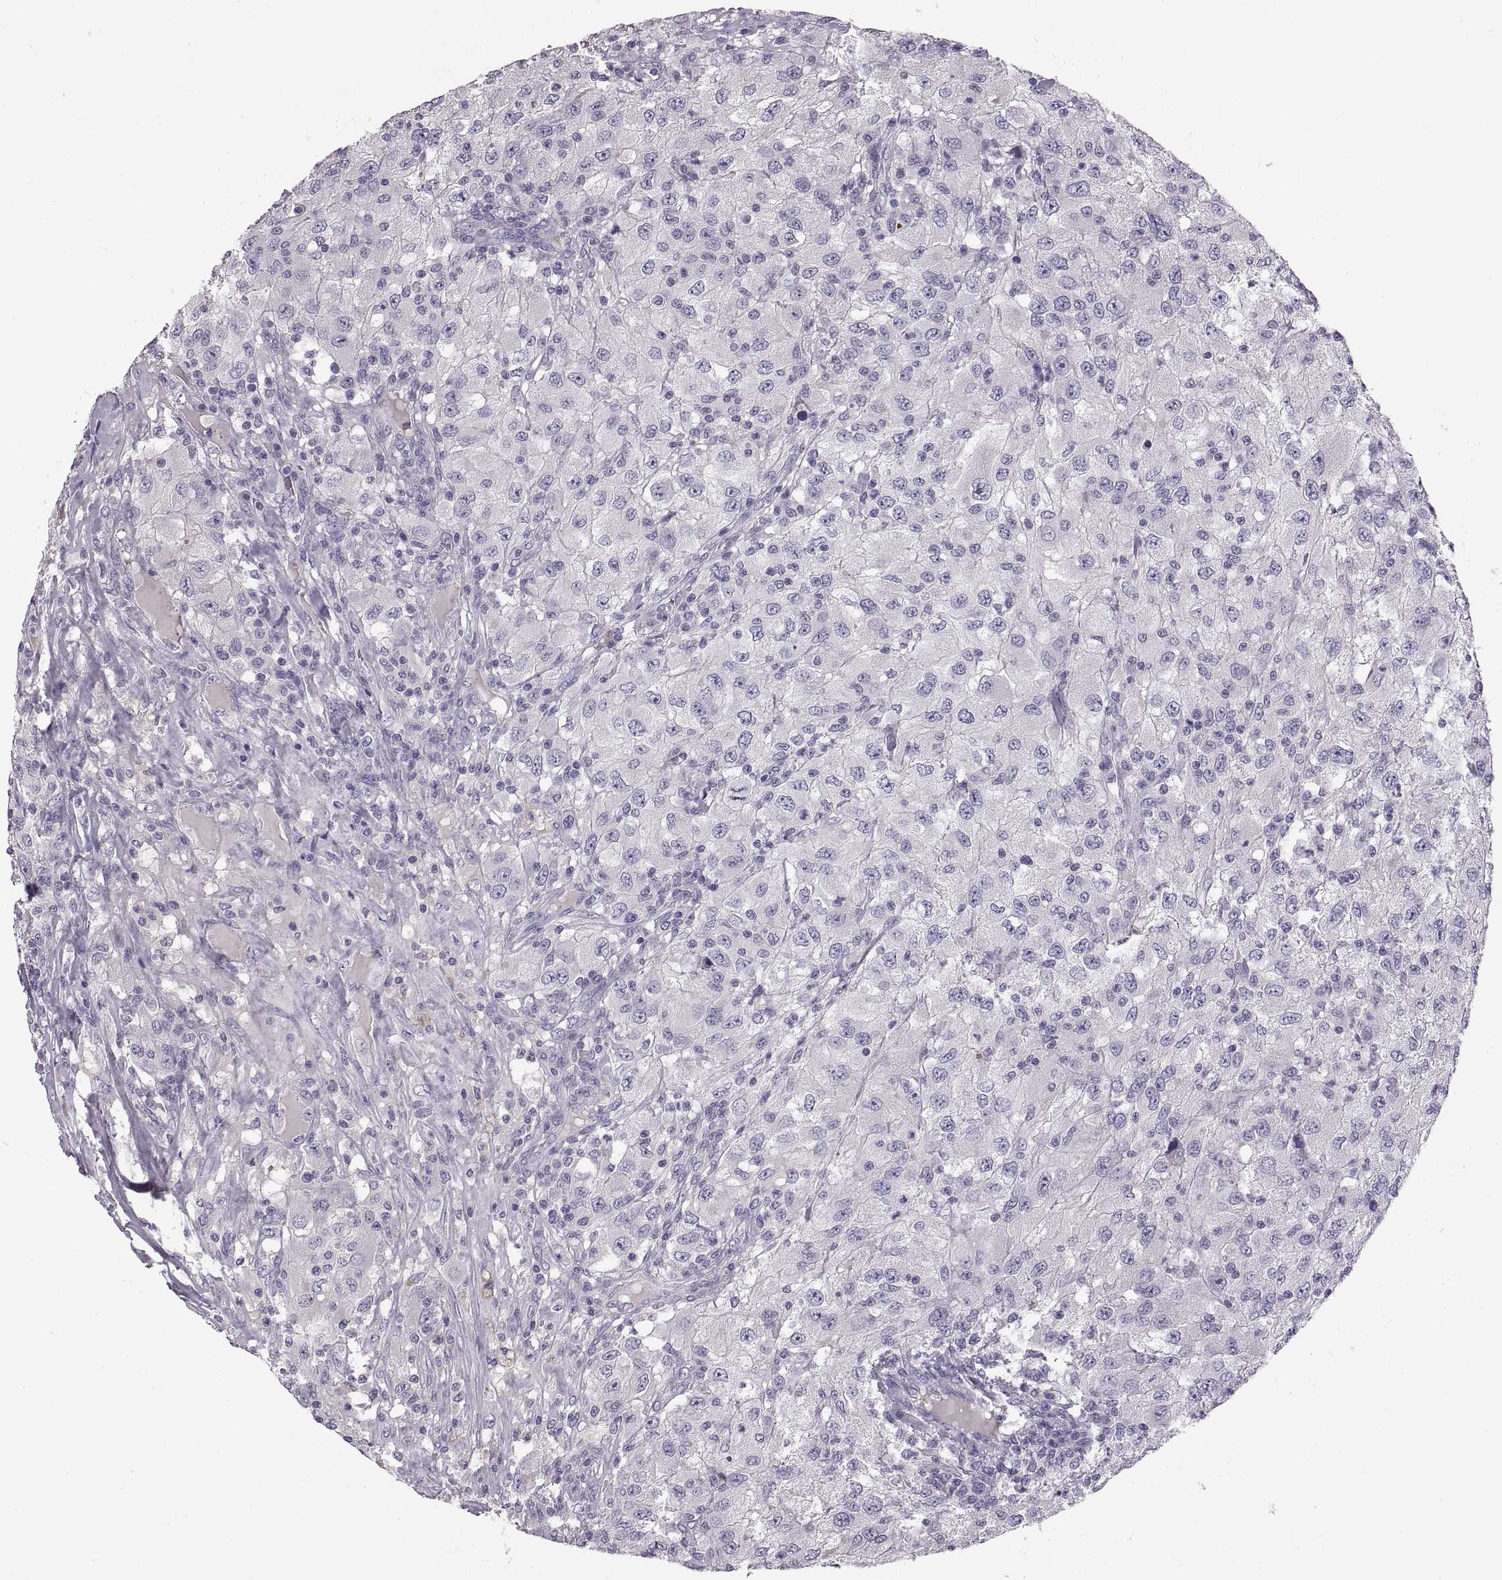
{"staining": {"intensity": "negative", "quantity": "none", "location": "none"}, "tissue": "renal cancer", "cell_type": "Tumor cells", "image_type": "cancer", "snomed": [{"axis": "morphology", "description": "Adenocarcinoma, NOS"}, {"axis": "topography", "description": "Kidney"}], "caption": "Tumor cells show no significant protein staining in renal adenocarcinoma. (Stains: DAB (3,3'-diaminobenzidine) immunohistochemistry with hematoxylin counter stain, Microscopy: brightfield microscopy at high magnification).", "gene": "WFDC8", "patient": {"sex": "female", "age": 67}}